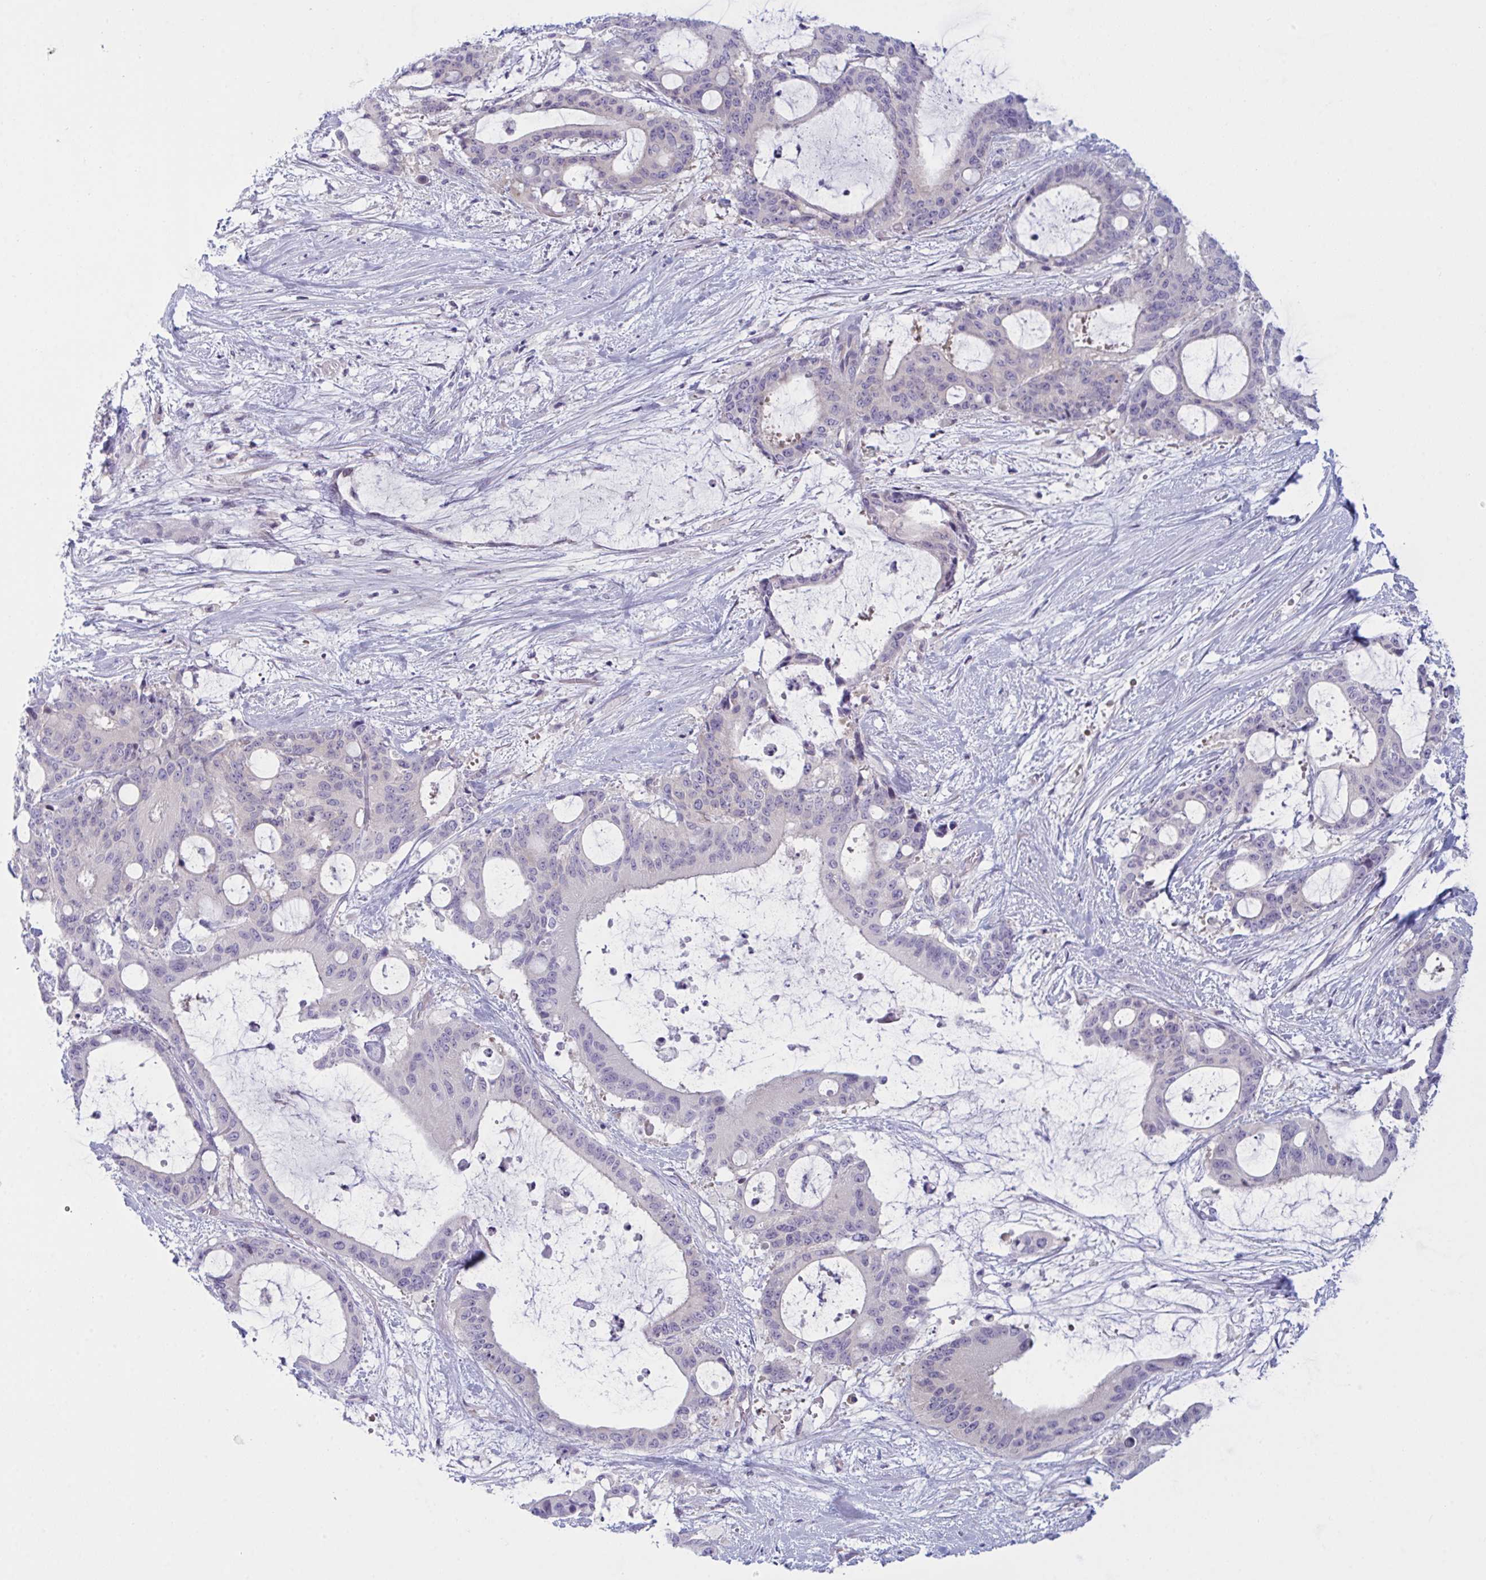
{"staining": {"intensity": "negative", "quantity": "none", "location": "none"}, "tissue": "liver cancer", "cell_type": "Tumor cells", "image_type": "cancer", "snomed": [{"axis": "morphology", "description": "Normal tissue, NOS"}, {"axis": "morphology", "description": "Cholangiocarcinoma"}, {"axis": "topography", "description": "Liver"}, {"axis": "topography", "description": "Peripheral nerve tissue"}], "caption": "Human liver cholangiocarcinoma stained for a protein using immunohistochemistry displays no positivity in tumor cells.", "gene": "NAA30", "patient": {"sex": "female", "age": 73}}